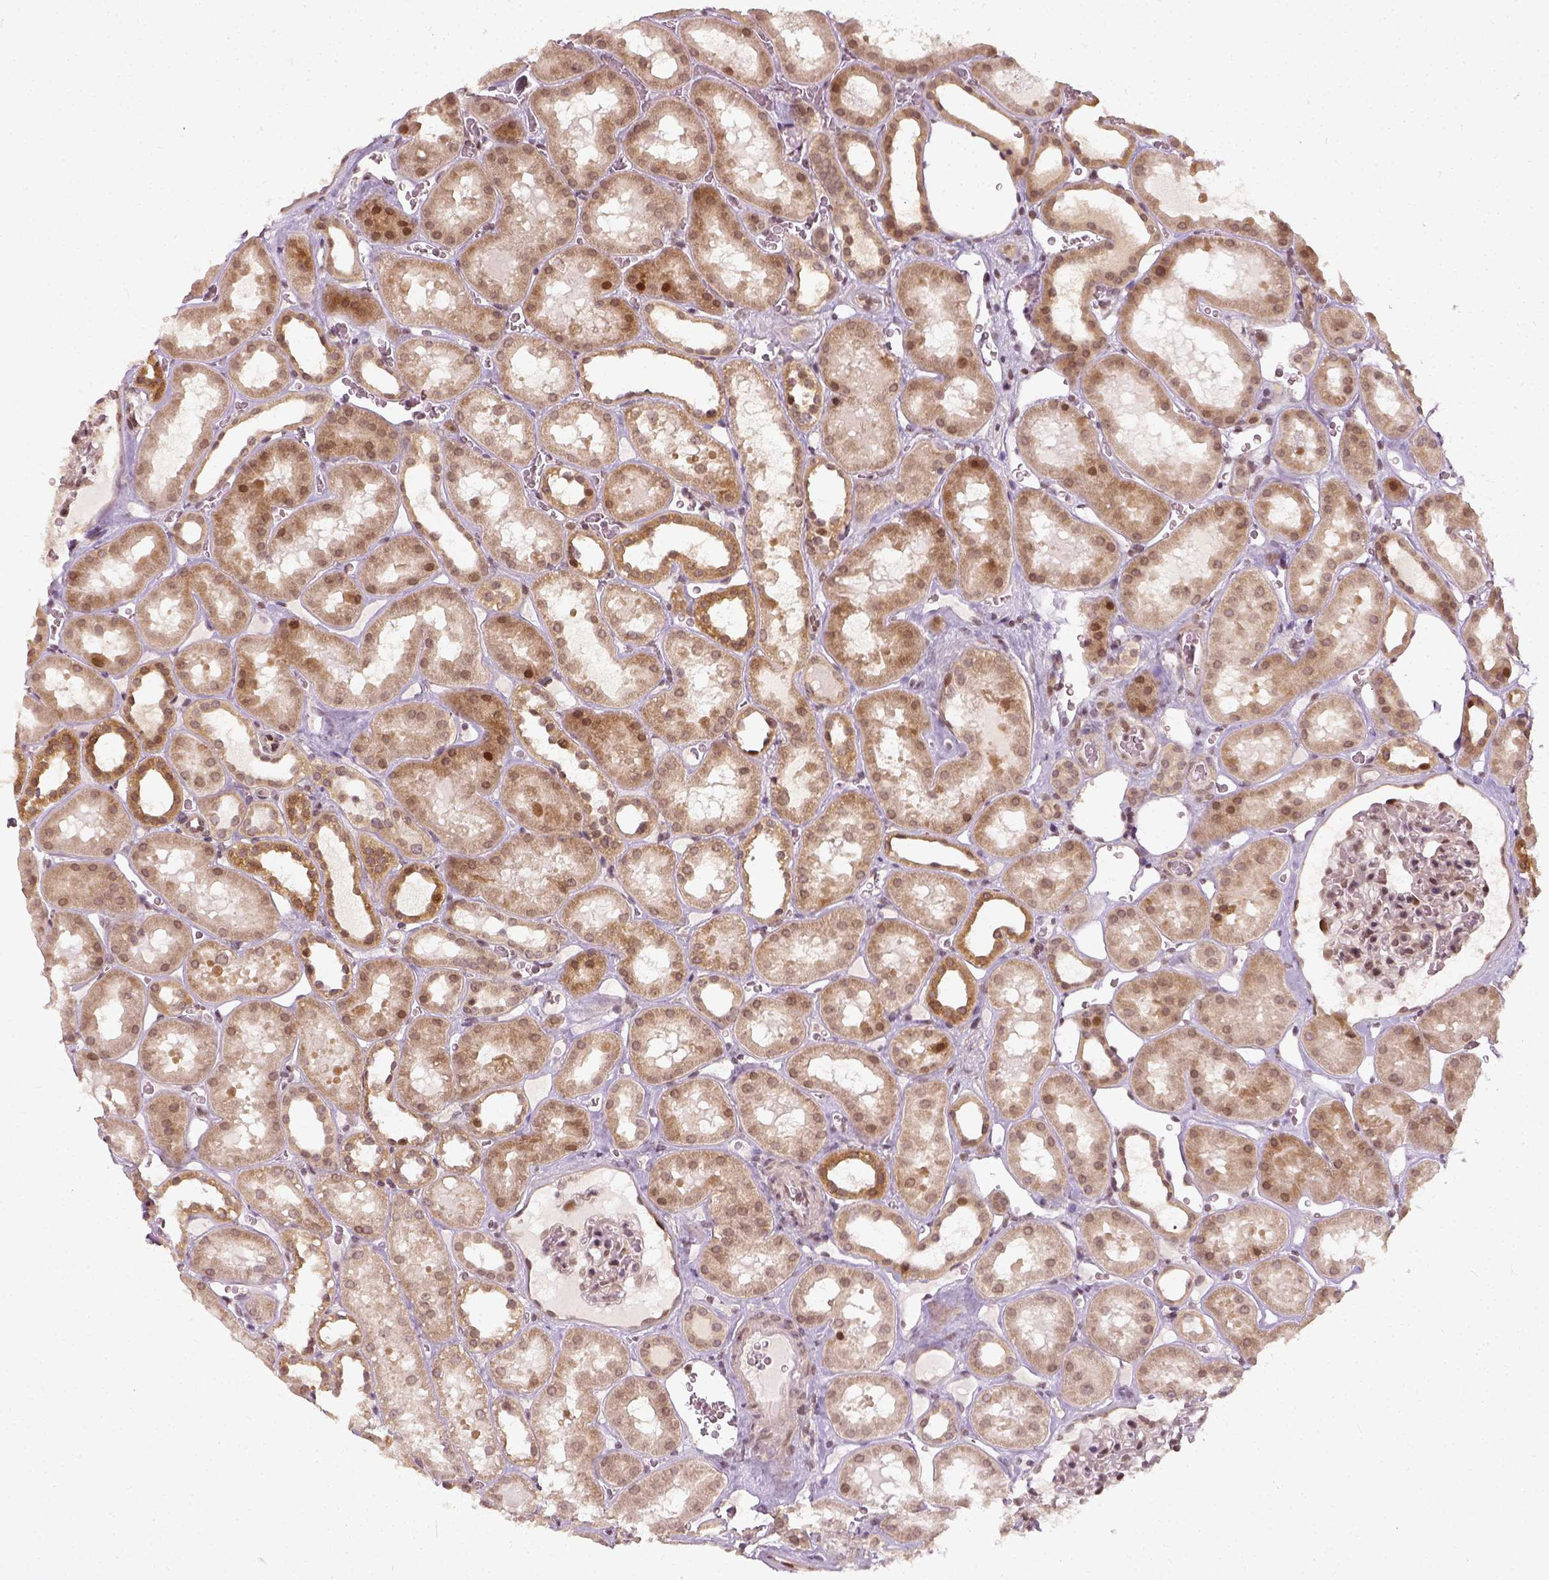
{"staining": {"intensity": "strong", "quantity": "<25%", "location": "nuclear"}, "tissue": "kidney", "cell_type": "Cells in glomeruli", "image_type": "normal", "snomed": [{"axis": "morphology", "description": "Normal tissue, NOS"}, {"axis": "topography", "description": "Kidney"}], "caption": "Brown immunohistochemical staining in benign kidney reveals strong nuclear positivity in about <25% of cells in glomeruli.", "gene": "ZMAT3", "patient": {"sex": "female", "age": 41}}